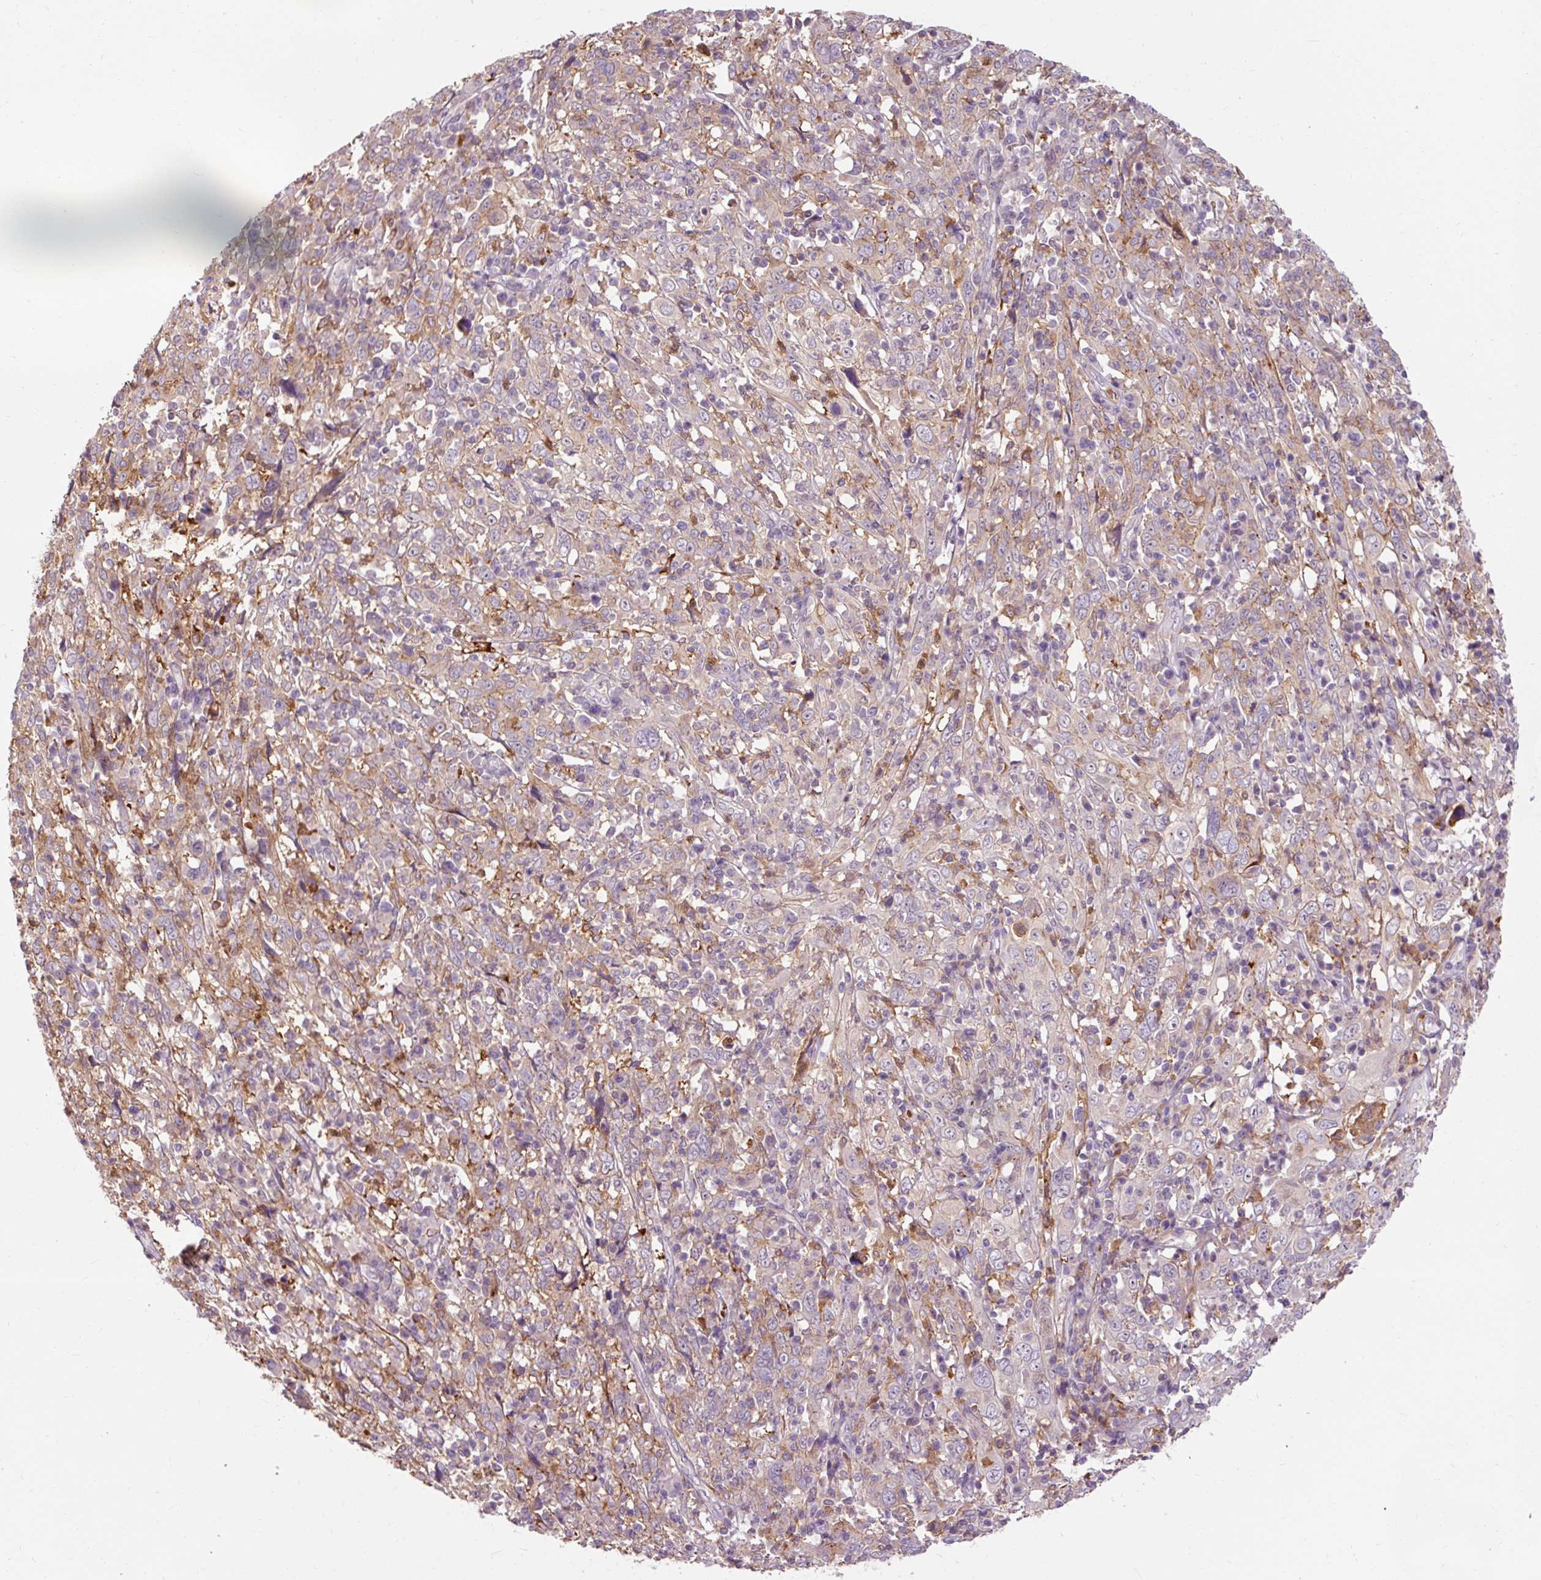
{"staining": {"intensity": "weak", "quantity": "25%-75%", "location": "cytoplasmic/membranous"}, "tissue": "cervical cancer", "cell_type": "Tumor cells", "image_type": "cancer", "snomed": [{"axis": "morphology", "description": "Squamous cell carcinoma, NOS"}, {"axis": "topography", "description": "Cervix"}], "caption": "There is low levels of weak cytoplasmic/membranous staining in tumor cells of squamous cell carcinoma (cervical), as demonstrated by immunohistochemical staining (brown color).", "gene": "CEBPZ", "patient": {"sex": "female", "age": 46}}